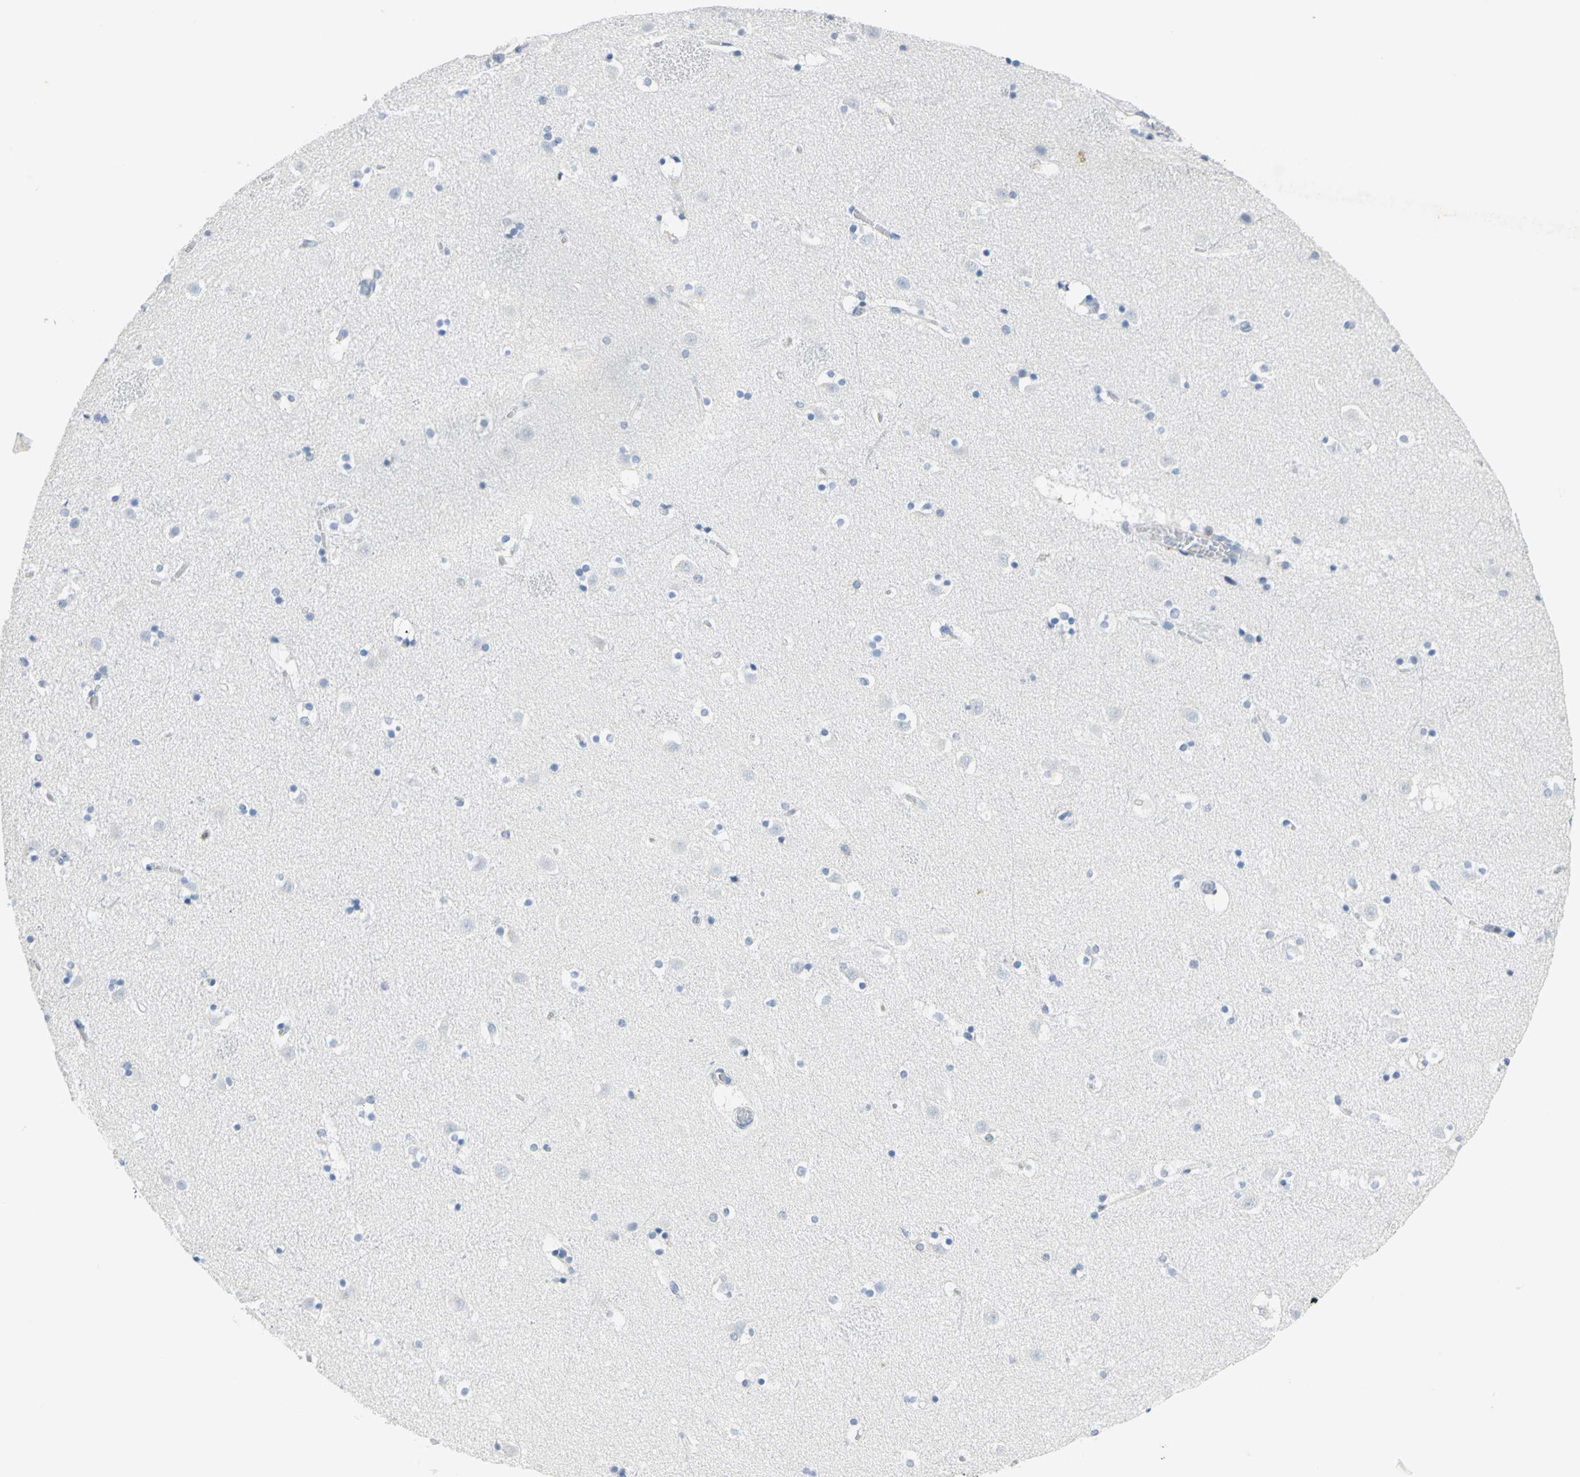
{"staining": {"intensity": "negative", "quantity": "none", "location": "none"}, "tissue": "caudate", "cell_type": "Glial cells", "image_type": "normal", "snomed": [{"axis": "morphology", "description": "Normal tissue, NOS"}, {"axis": "topography", "description": "Lateral ventricle wall"}], "caption": "There is no significant expression in glial cells of caudate.", "gene": "ANXA4", "patient": {"sex": "male", "age": 45}}